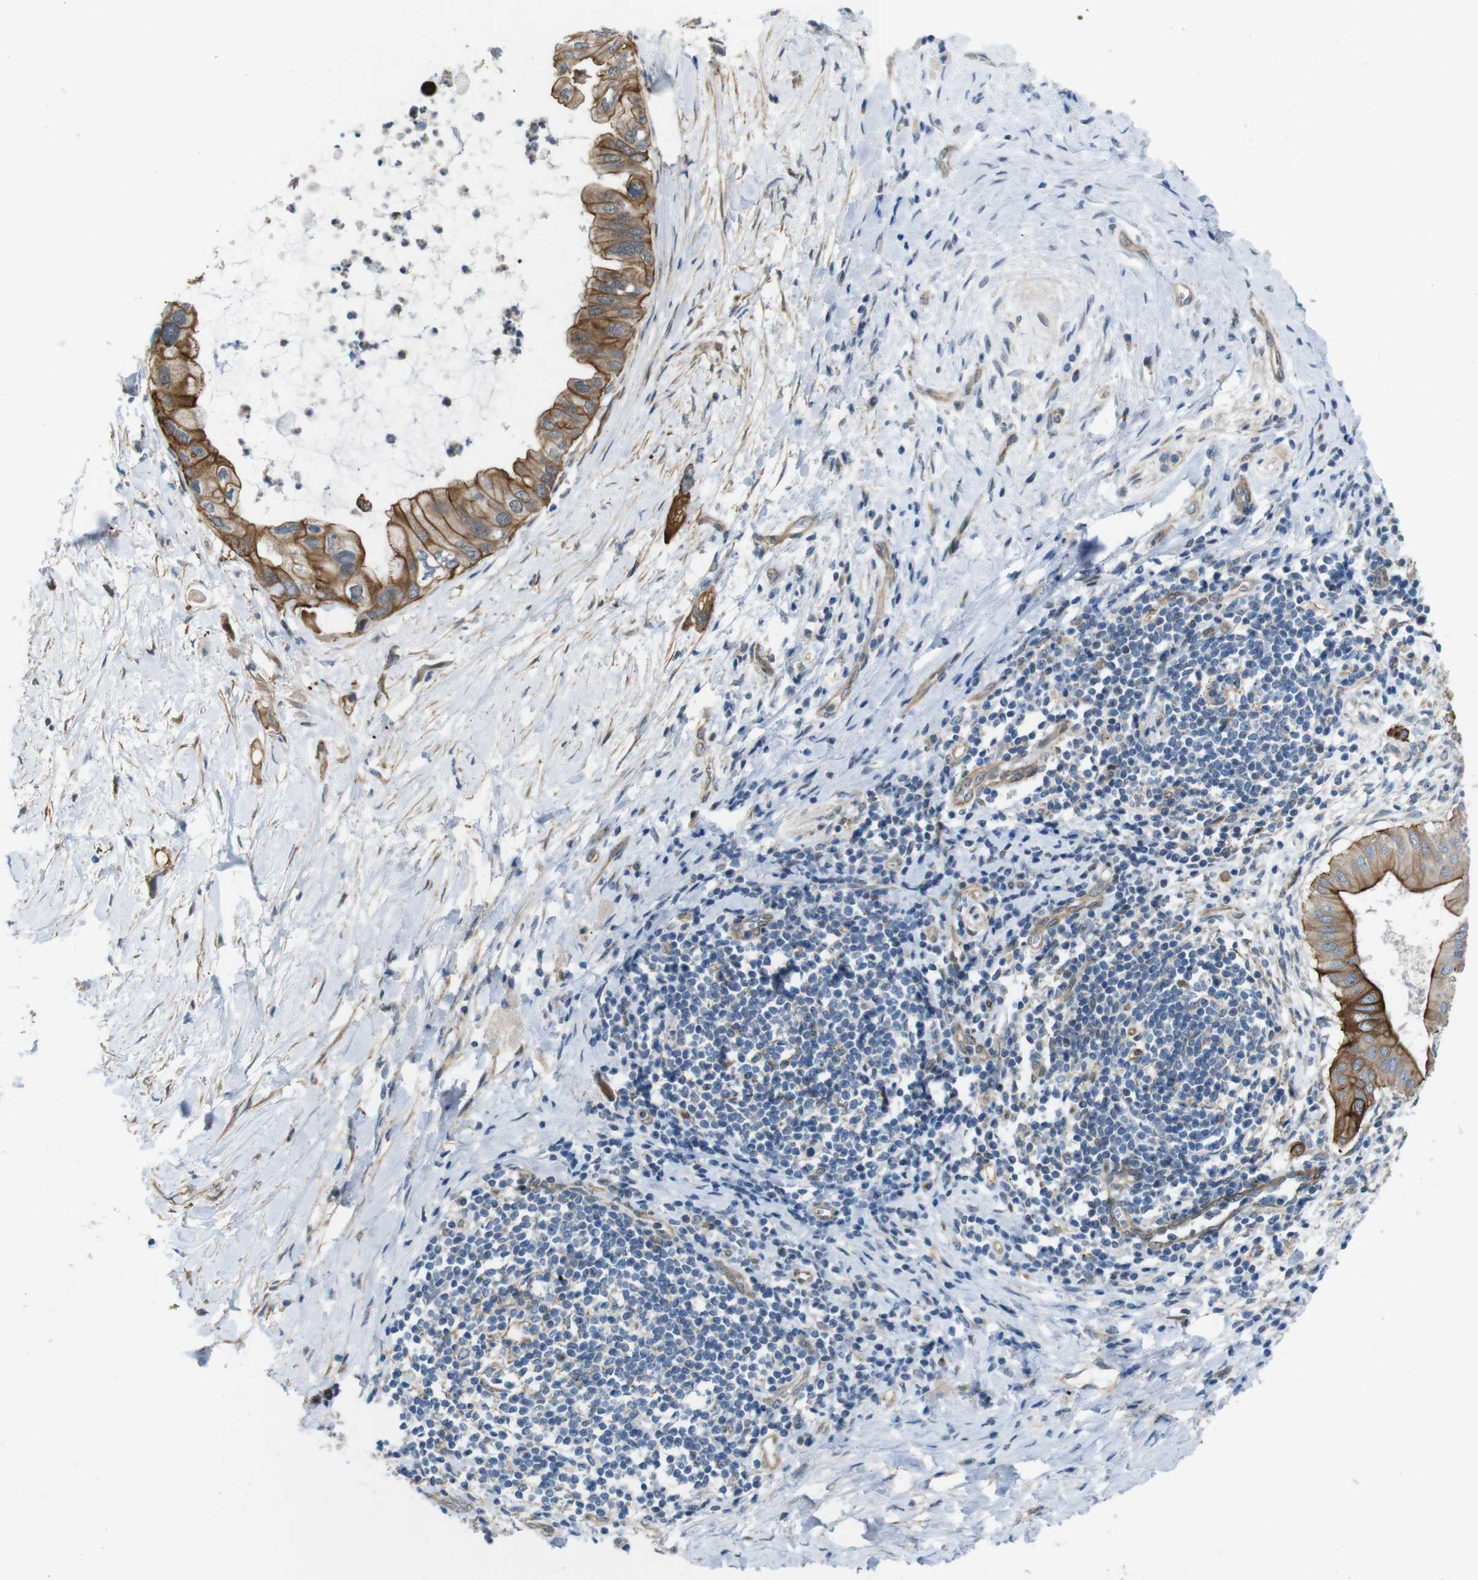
{"staining": {"intensity": "moderate", "quantity": ">75%", "location": "cytoplasmic/membranous"}, "tissue": "pancreatic cancer", "cell_type": "Tumor cells", "image_type": "cancer", "snomed": [{"axis": "morphology", "description": "Adenocarcinoma, NOS"}, {"axis": "topography", "description": "Pancreas"}], "caption": "High-power microscopy captured an immunohistochemistry (IHC) image of pancreatic adenocarcinoma, revealing moderate cytoplasmic/membranous positivity in approximately >75% of tumor cells.", "gene": "SKI", "patient": {"sex": "male", "age": 55}}